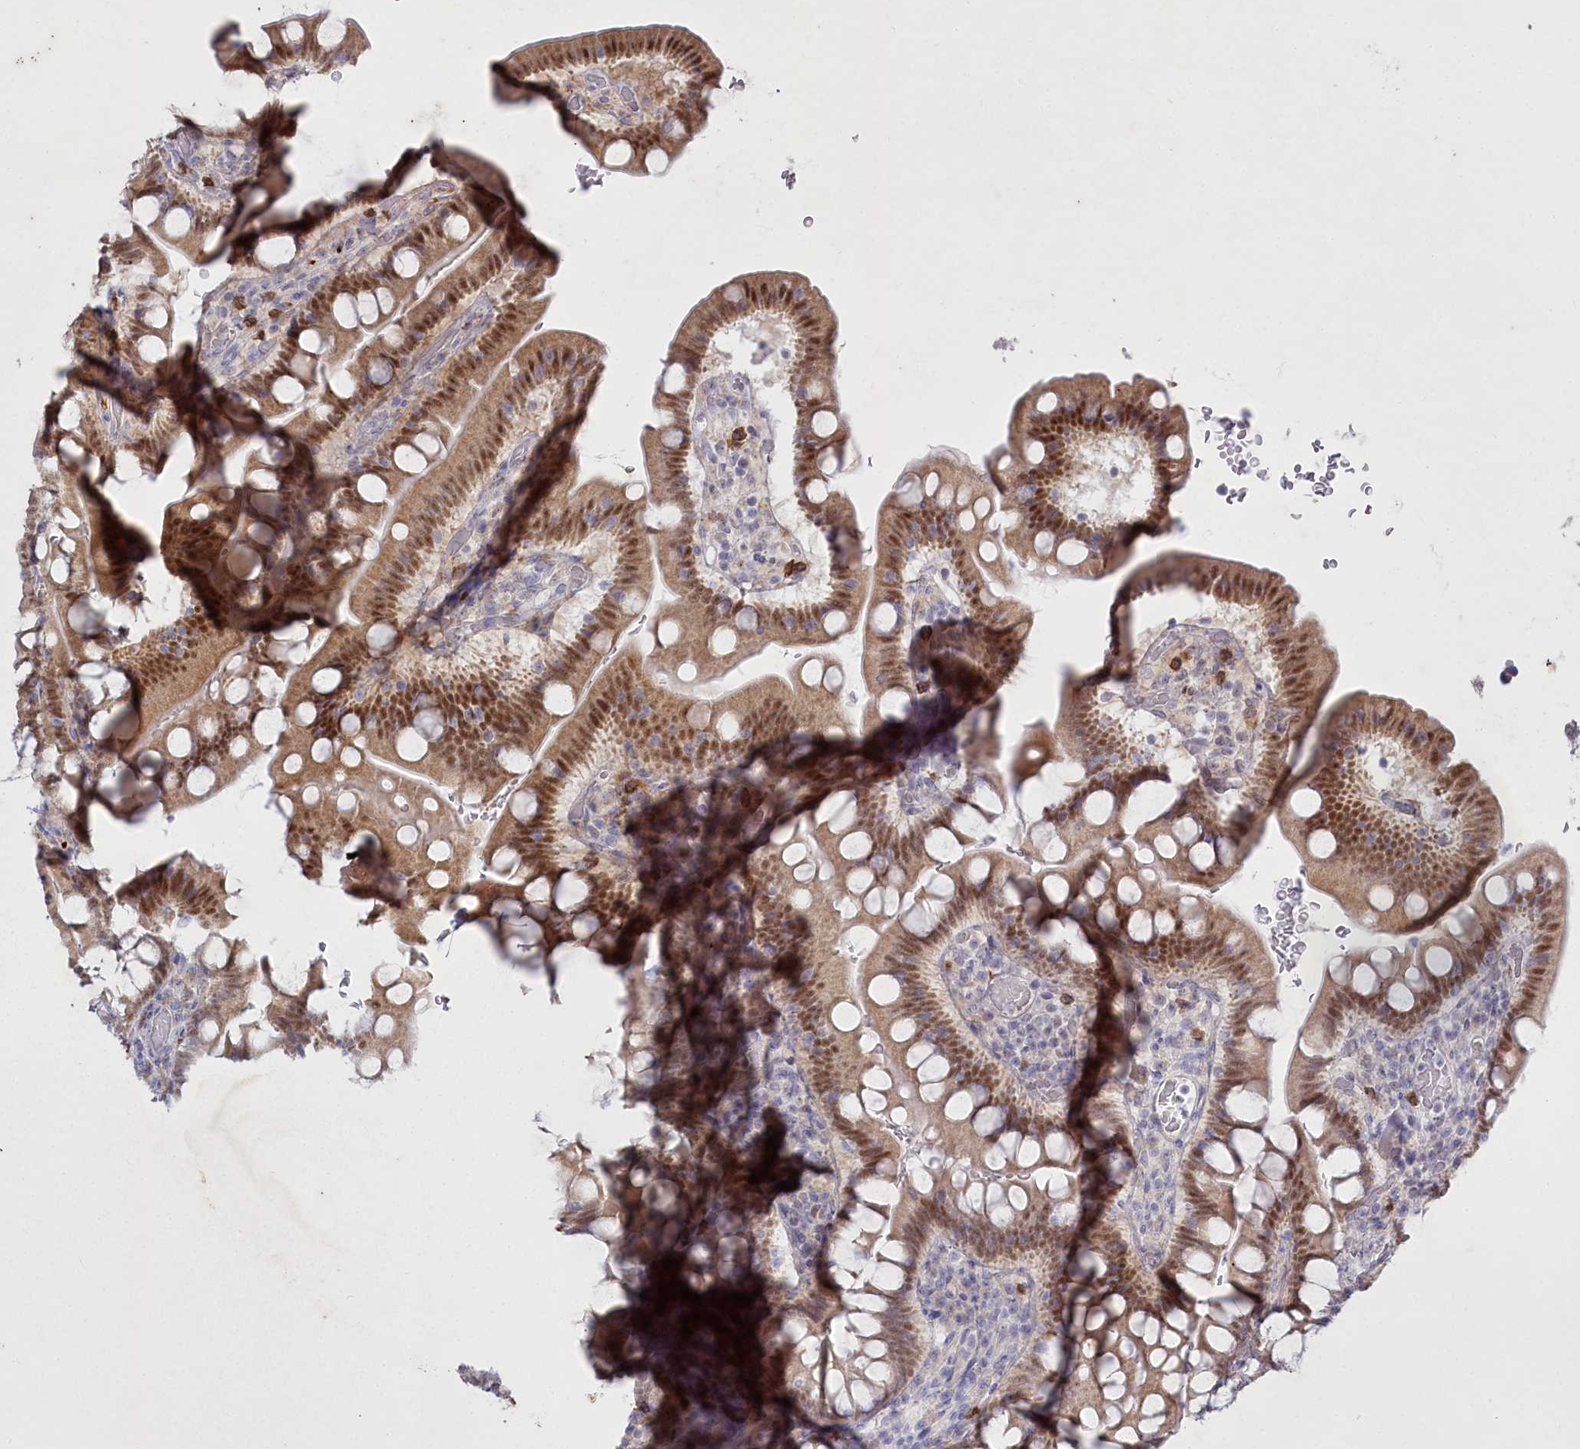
{"staining": {"intensity": "moderate", "quantity": "25%-75%", "location": "cytoplasmic/membranous,nuclear"}, "tissue": "small intestine", "cell_type": "Glandular cells", "image_type": "normal", "snomed": [{"axis": "morphology", "description": "Normal tissue, NOS"}, {"axis": "topography", "description": "Stomach, upper"}, {"axis": "topography", "description": "Stomach, lower"}, {"axis": "topography", "description": "Small intestine"}], "caption": "Protein expression analysis of benign small intestine reveals moderate cytoplasmic/membranous,nuclear positivity in approximately 25%-75% of glandular cells. The staining is performed using DAB (3,3'-diaminobenzidine) brown chromogen to label protein expression. The nuclei are counter-stained blue using hematoxylin.", "gene": "ABITRAM", "patient": {"sex": "male", "age": 68}}